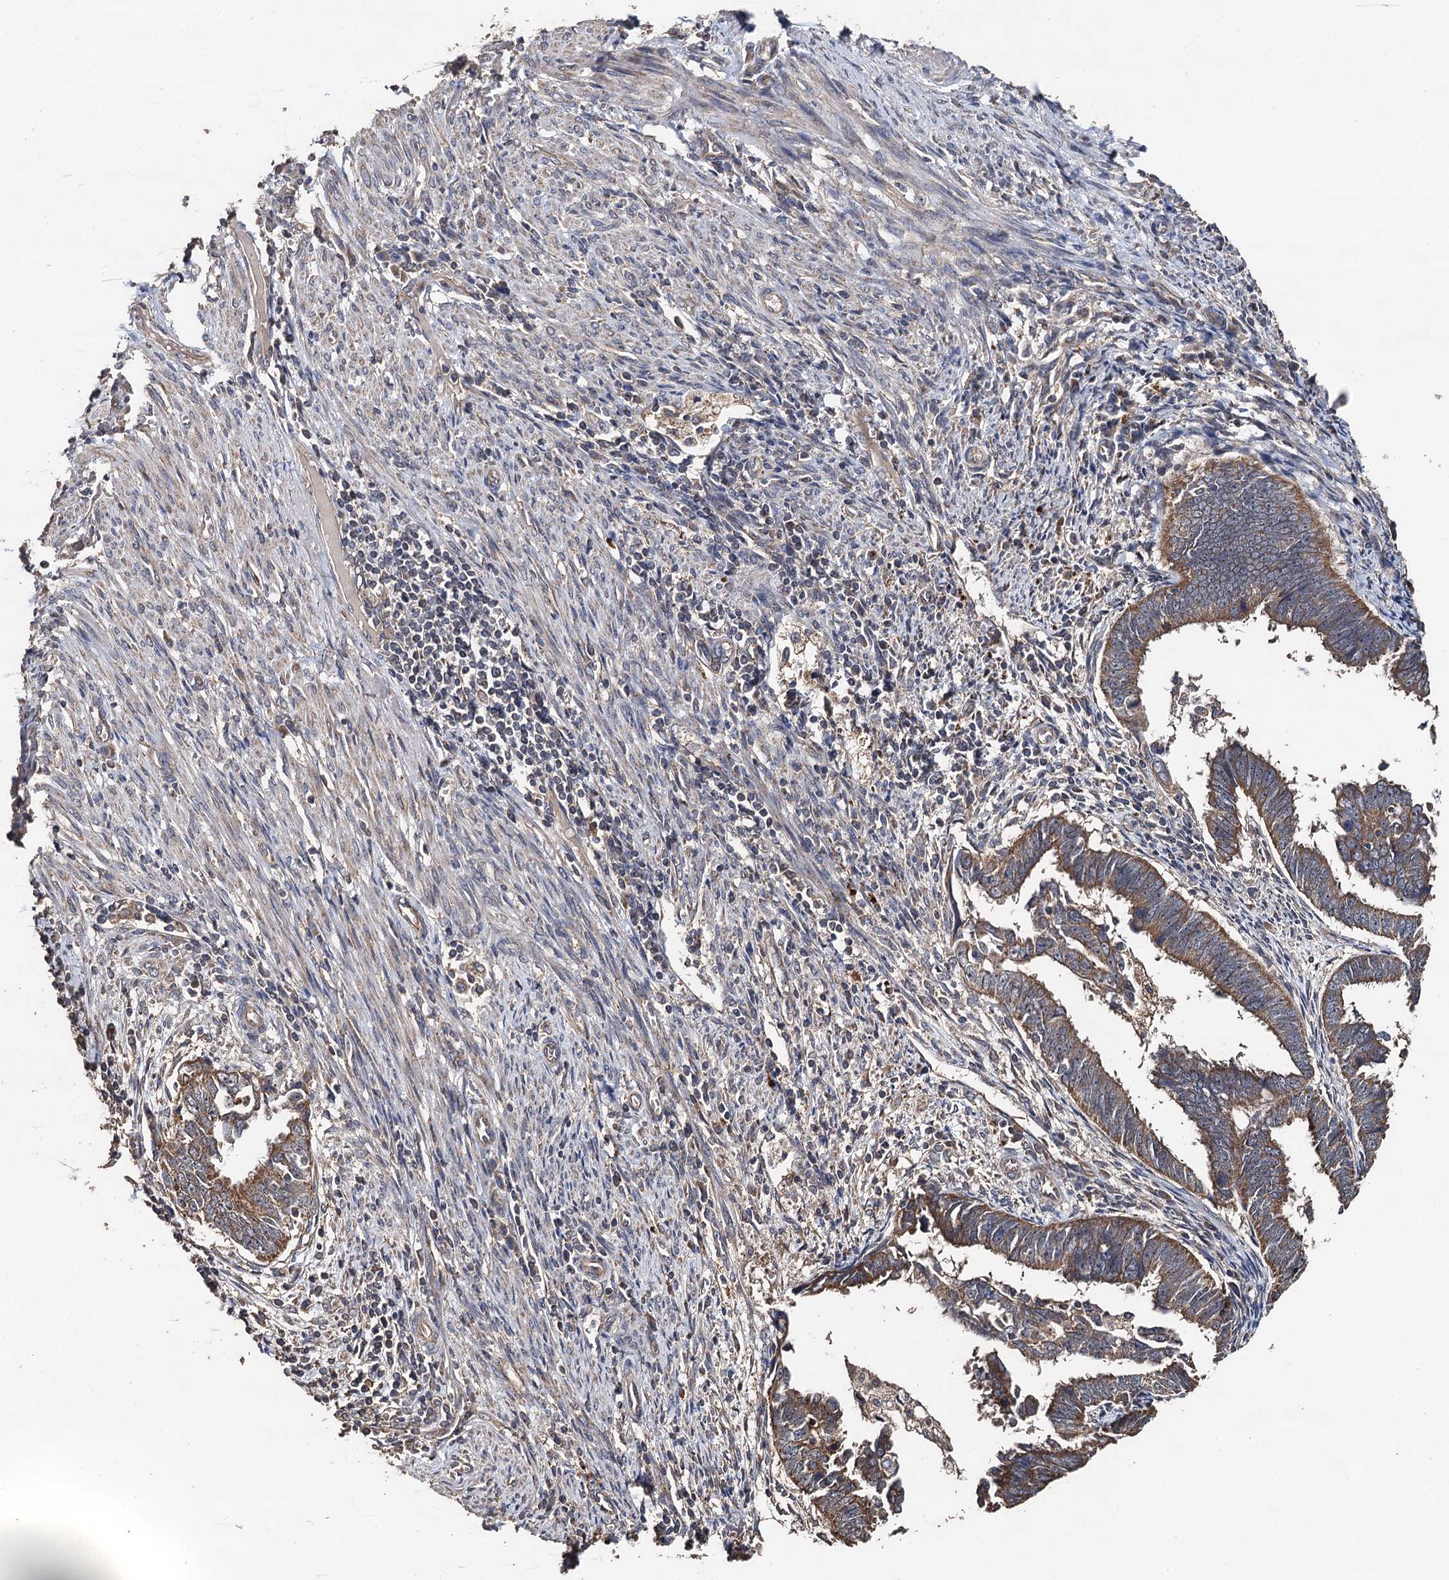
{"staining": {"intensity": "moderate", "quantity": ">75%", "location": "cytoplasmic/membranous"}, "tissue": "endometrial cancer", "cell_type": "Tumor cells", "image_type": "cancer", "snomed": [{"axis": "morphology", "description": "Adenocarcinoma, NOS"}, {"axis": "topography", "description": "Endometrium"}], "caption": "Immunohistochemistry (IHC) (DAB) staining of adenocarcinoma (endometrial) shows moderate cytoplasmic/membranous protein positivity in approximately >75% of tumor cells.", "gene": "PPTC7", "patient": {"sex": "female", "age": 75}}